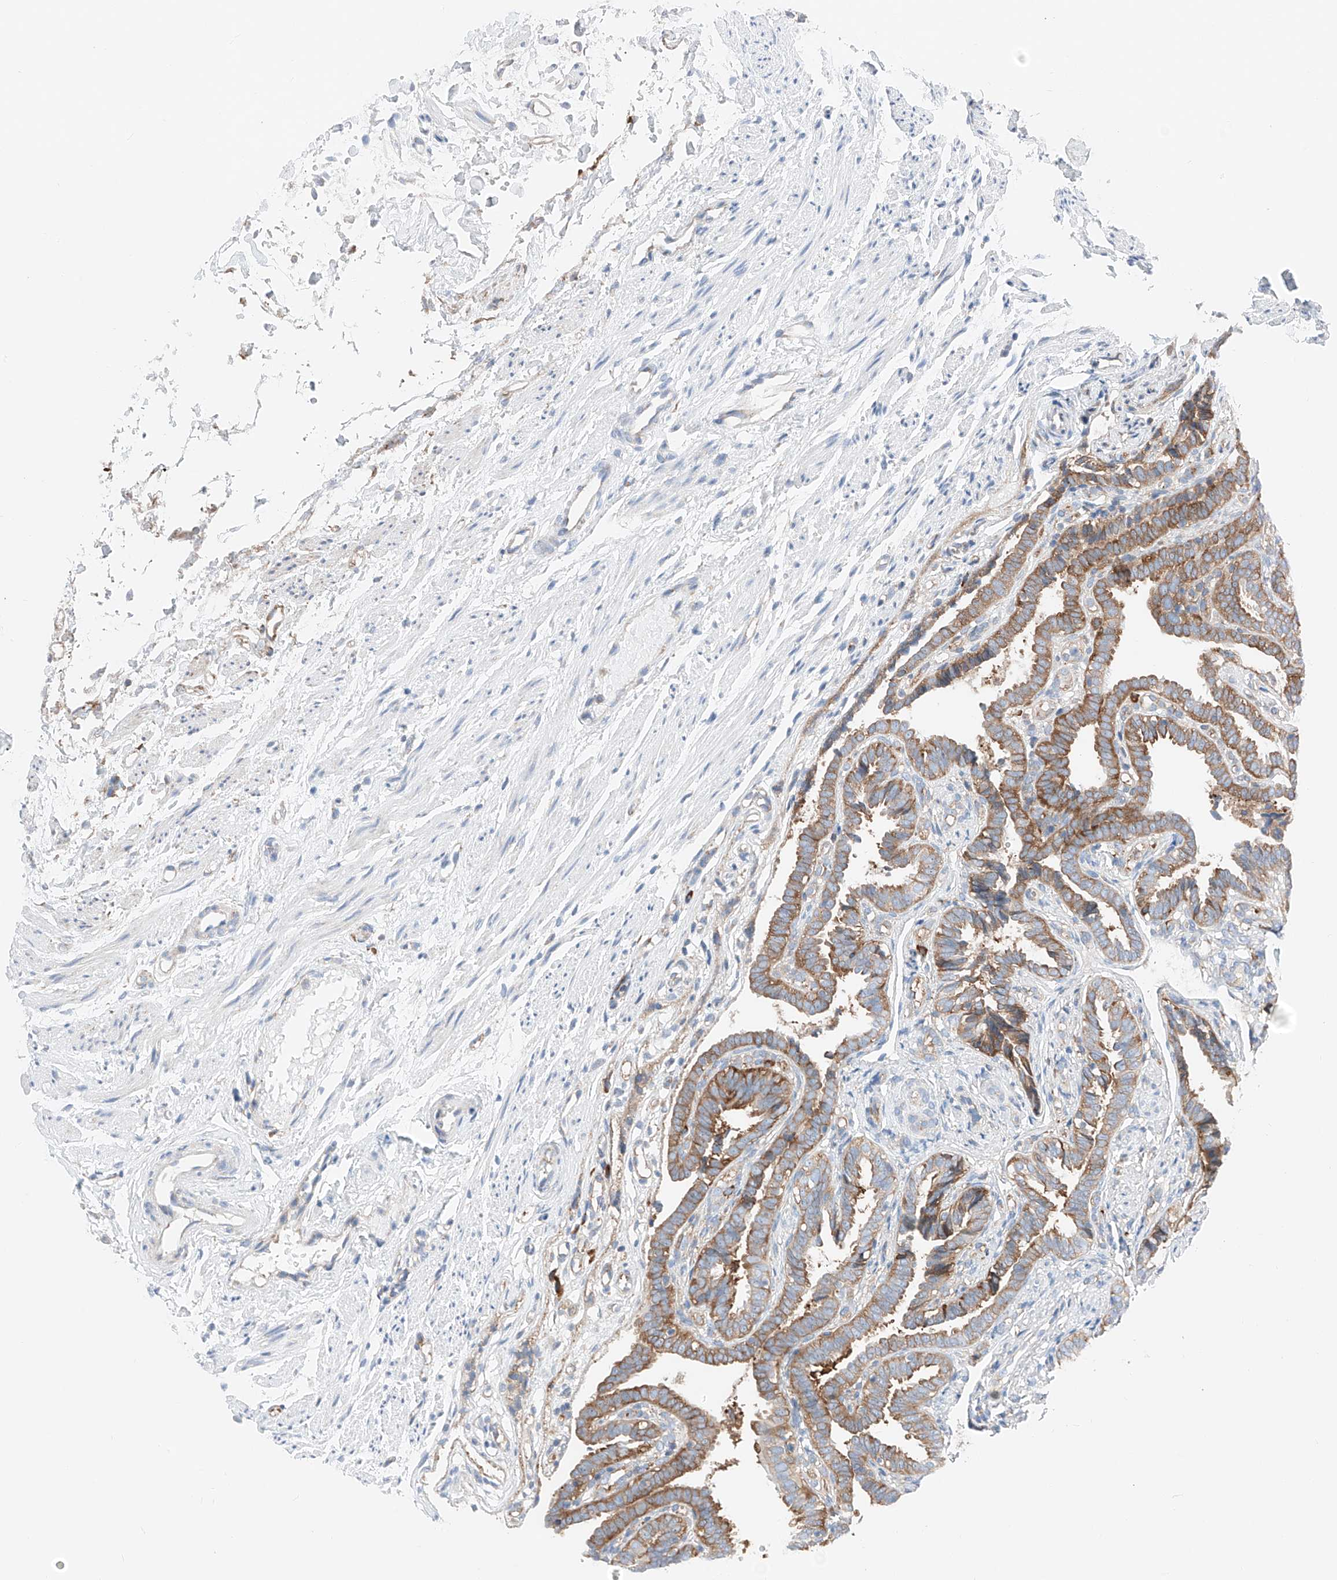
{"staining": {"intensity": "moderate", "quantity": ">75%", "location": "cytoplasmic/membranous"}, "tissue": "fallopian tube", "cell_type": "Glandular cells", "image_type": "normal", "snomed": [{"axis": "morphology", "description": "Normal tissue, NOS"}, {"axis": "topography", "description": "Fallopian tube"}], "caption": "DAB (3,3'-diaminobenzidine) immunohistochemical staining of normal fallopian tube demonstrates moderate cytoplasmic/membranous protein expression in approximately >75% of glandular cells. The protein is shown in brown color, while the nuclei are stained blue.", "gene": "CRELD1", "patient": {"sex": "female", "age": 39}}